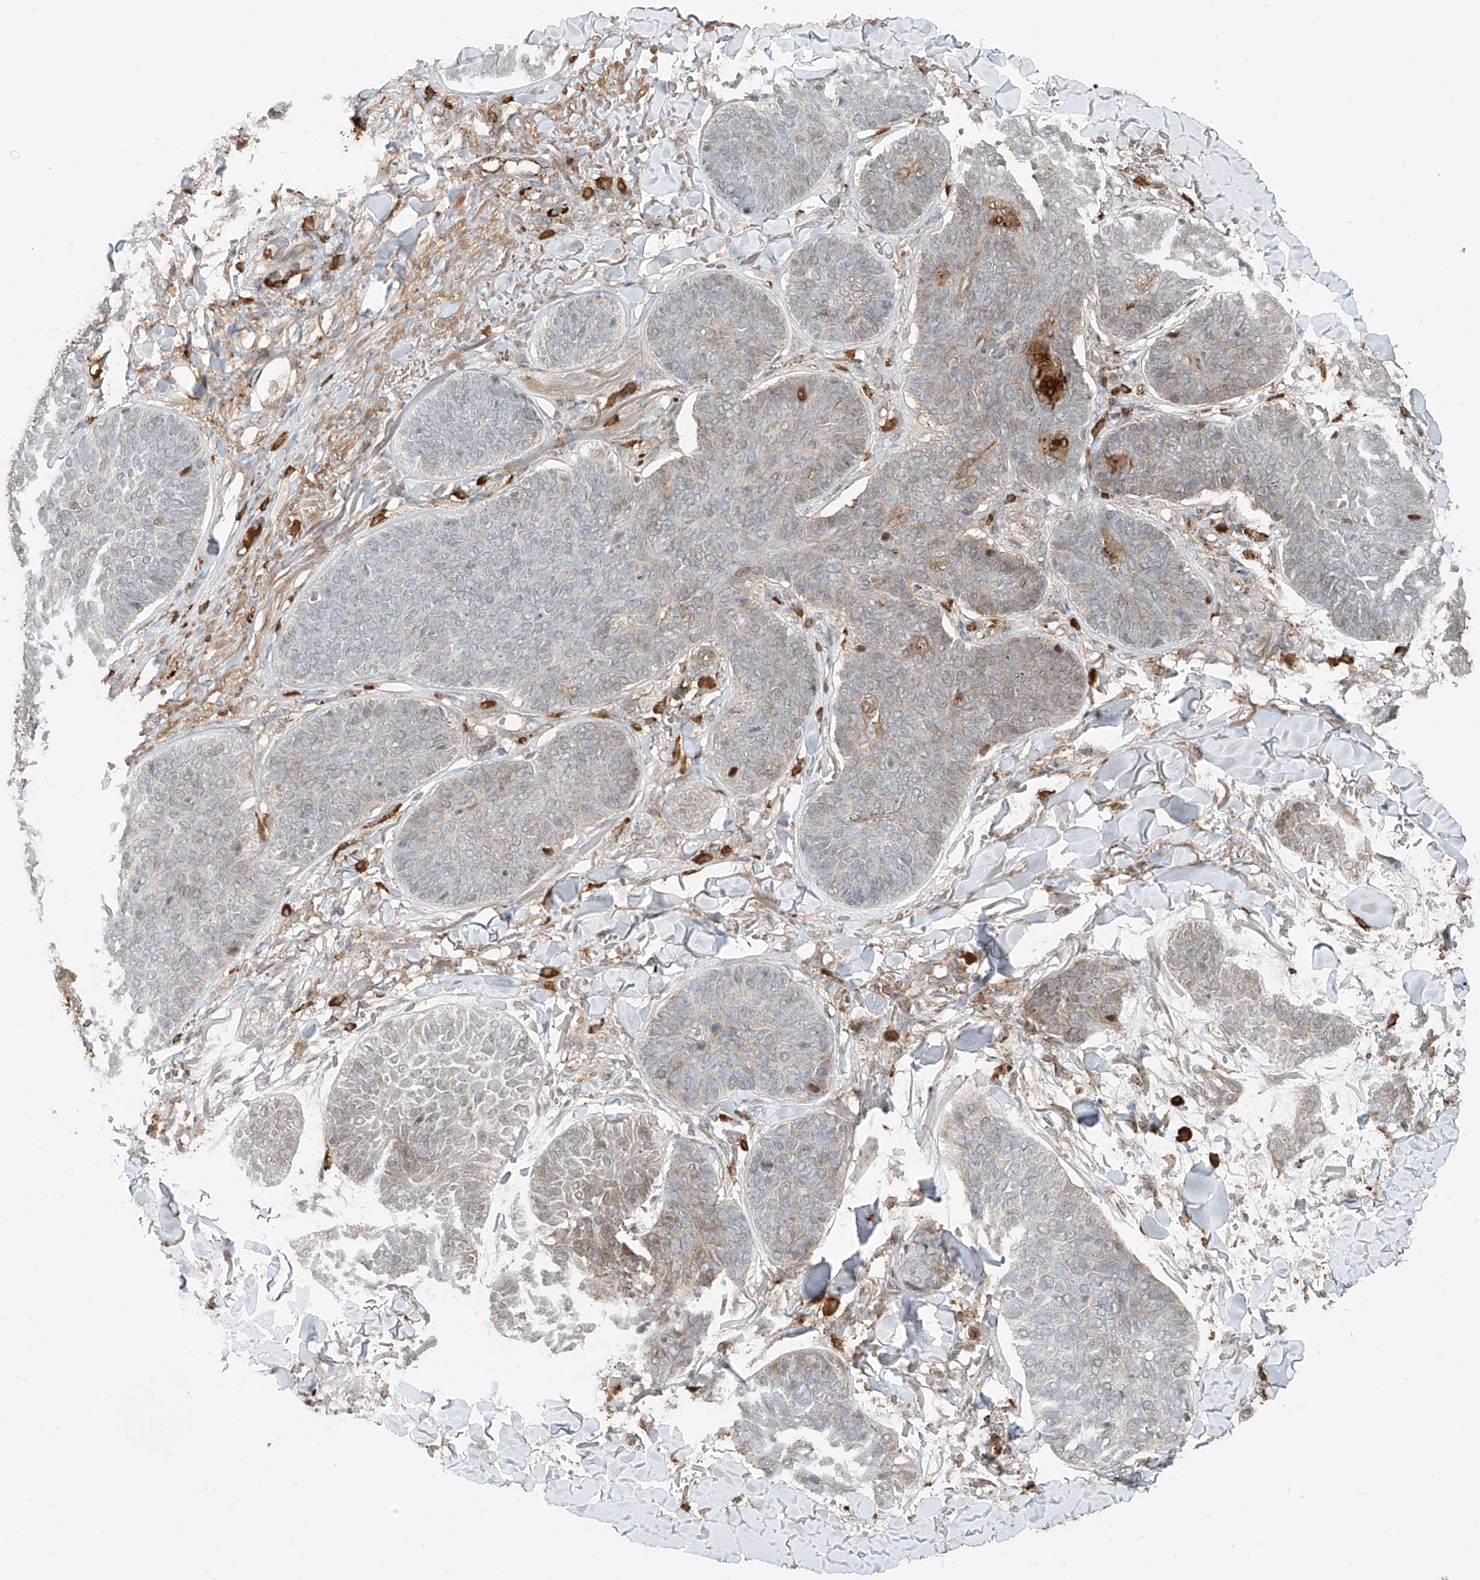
{"staining": {"intensity": "weak", "quantity": "<25%", "location": "cytoplasmic/membranous"}, "tissue": "skin cancer", "cell_type": "Tumor cells", "image_type": "cancer", "snomed": [{"axis": "morphology", "description": "Basal cell carcinoma"}, {"axis": "topography", "description": "Skin"}], "caption": "Micrograph shows no significant protein positivity in tumor cells of skin cancer (basal cell carcinoma). (Brightfield microscopy of DAB immunohistochemistry at high magnification).", "gene": "CEP162", "patient": {"sex": "male", "age": 85}}